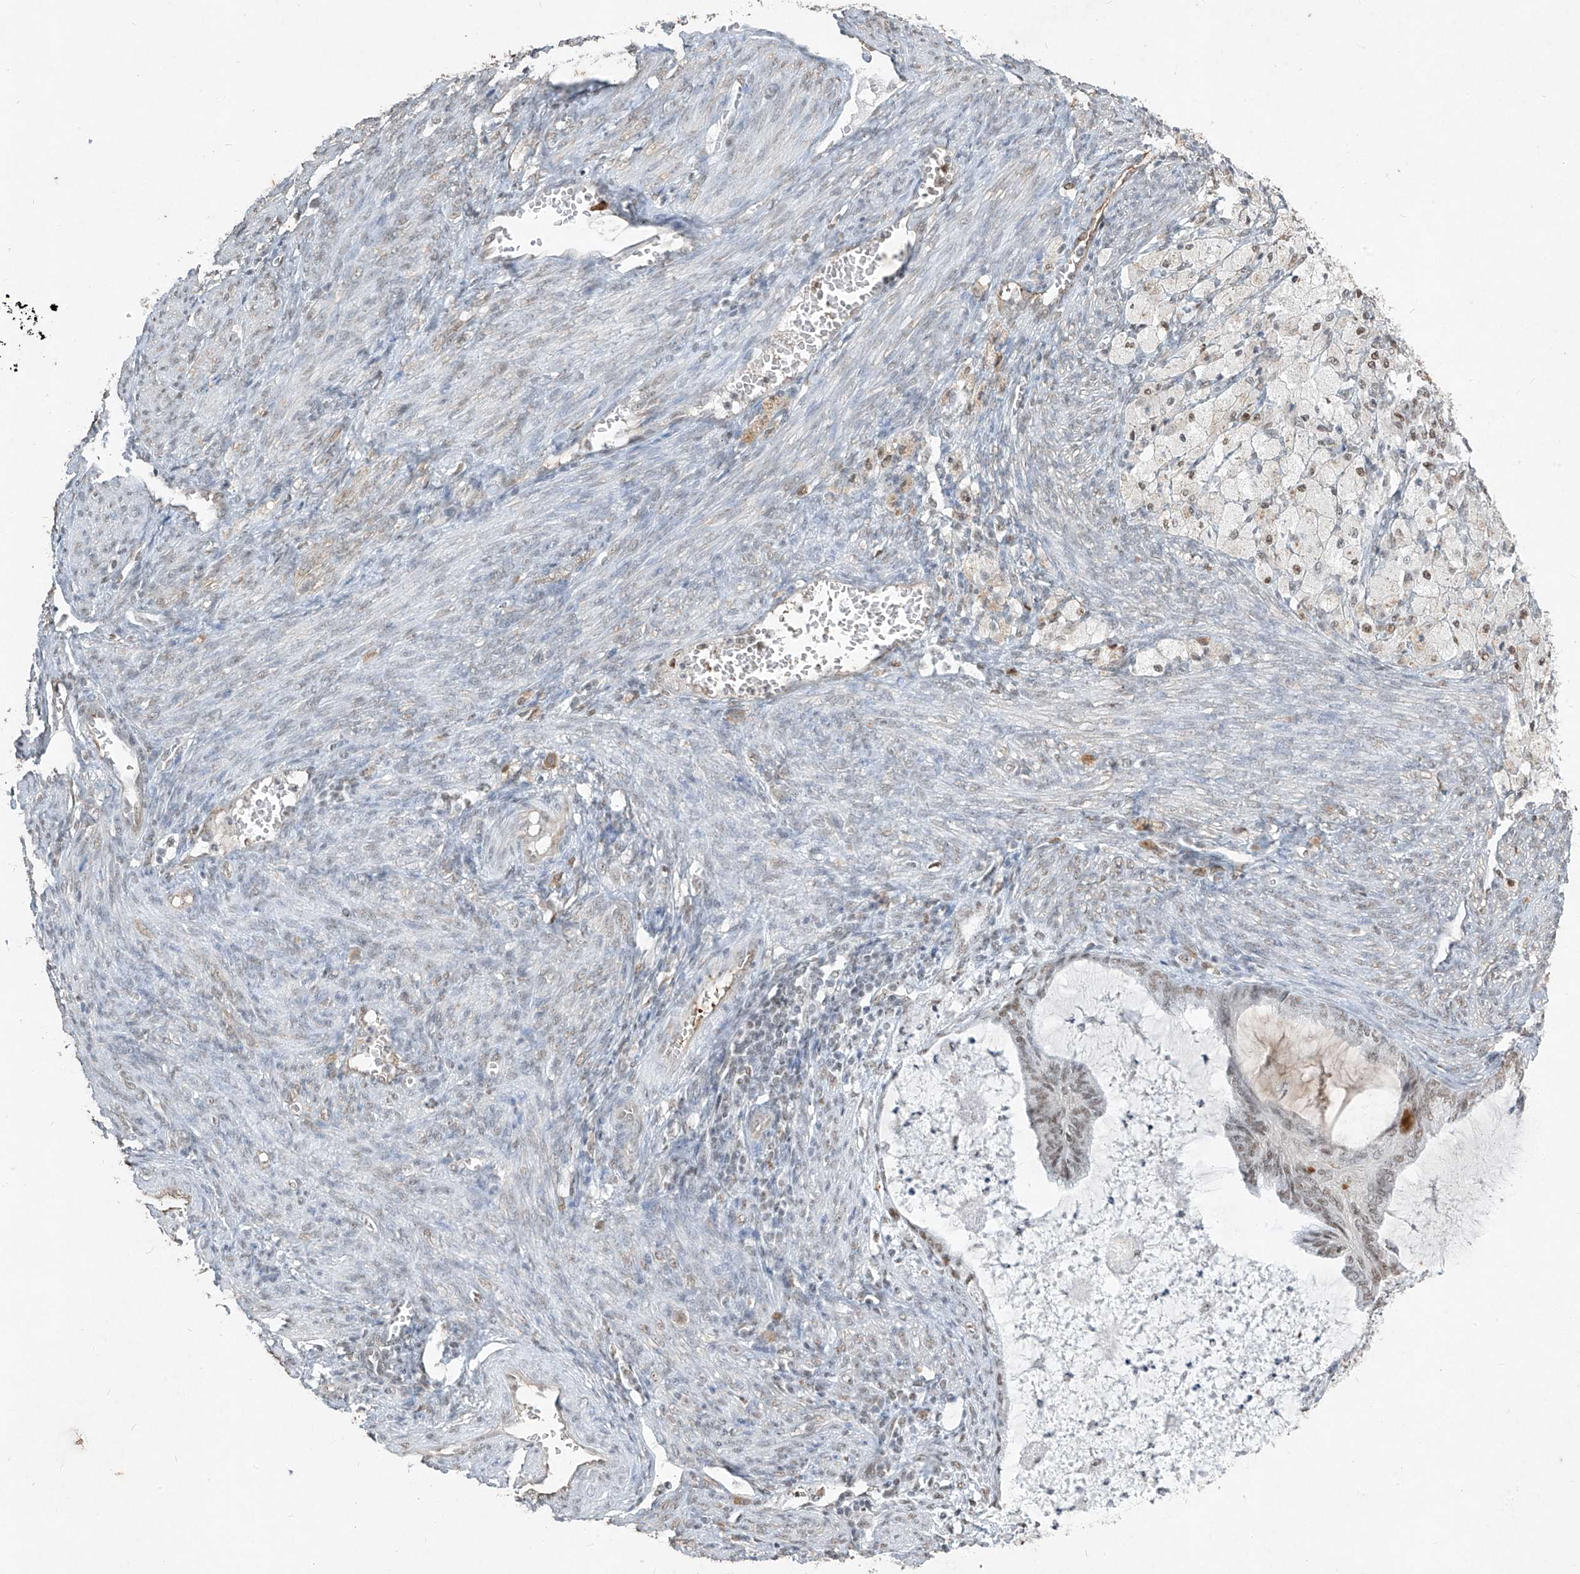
{"staining": {"intensity": "moderate", "quantity": "25%-75%", "location": "nuclear"}, "tissue": "cervical cancer", "cell_type": "Tumor cells", "image_type": "cancer", "snomed": [{"axis": "morphology", "description": "Normal tissue, NOS"}, {"axis": "morphology", "description": "Adenocarcinoma, NOS"}, {"axis": "topography", "description": "Cervix"}, {"axis": "topography", "description": "Endometrium"}], "caption": "Tumor cells demonstrate moderate nuclear positivity in about 25%-75% of cells in adenocarcinoma (cervical).", "gene": "TFEC", "patient": {"sex": "female", "age": 86}}